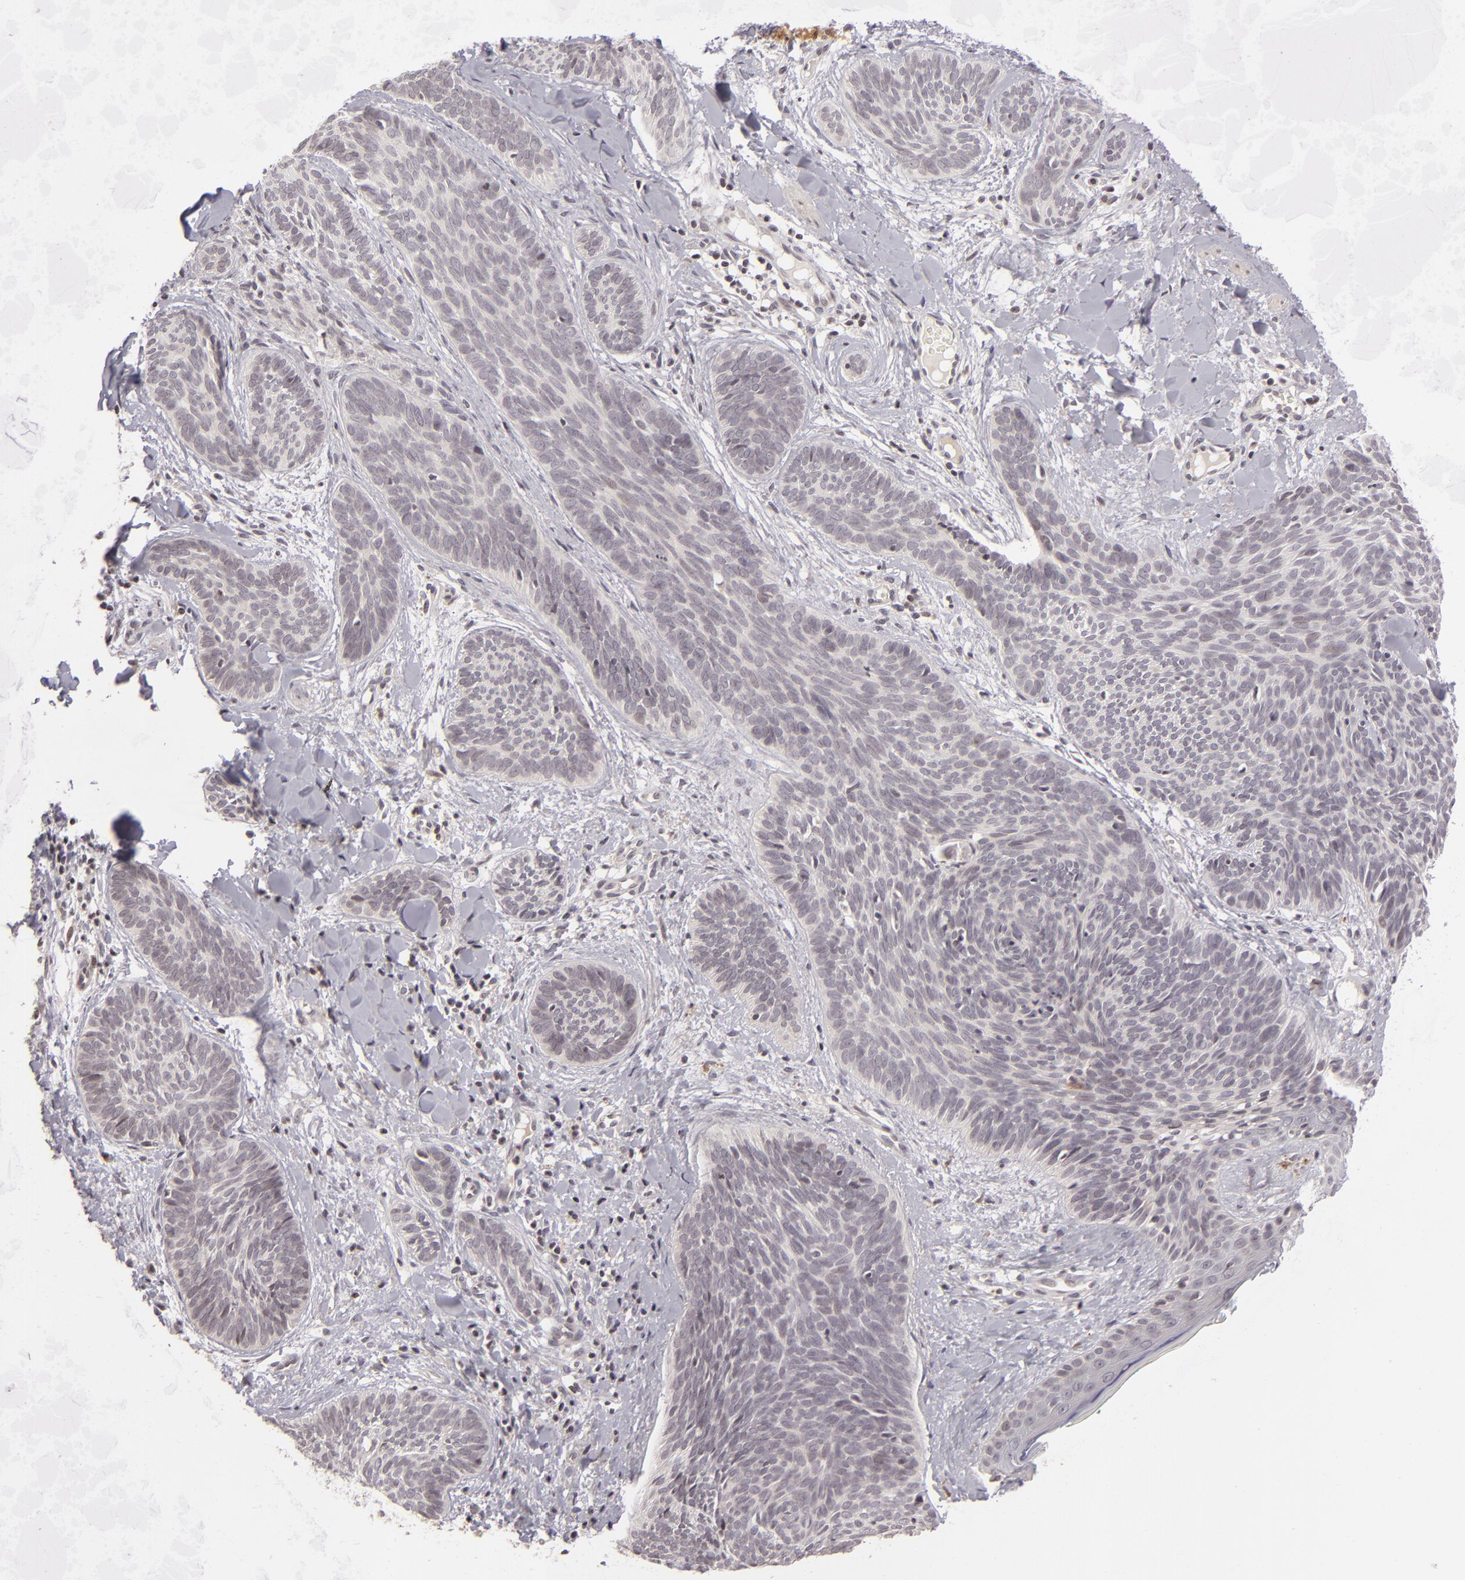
{"staining": {"intensity": "negative", "quantity": "none", "location": "none"}, "tissue": "skin cancer", "cell_type": "Tumor cells", "image_type": "cancer", "snomed": [{"axis": "morphology", "description": "Basal cell carcinoma"}, {"axis": "topography", "description": "Skin"}], "caption": "Tumor cells show no significant positivity in skin cancer. (DAB (3,3'-diaminobenzidine) immunohistochemistry with hematoxylin counter stain).", "gene": "AKAP6", "patient": {"sex": "female", "age": 81}}